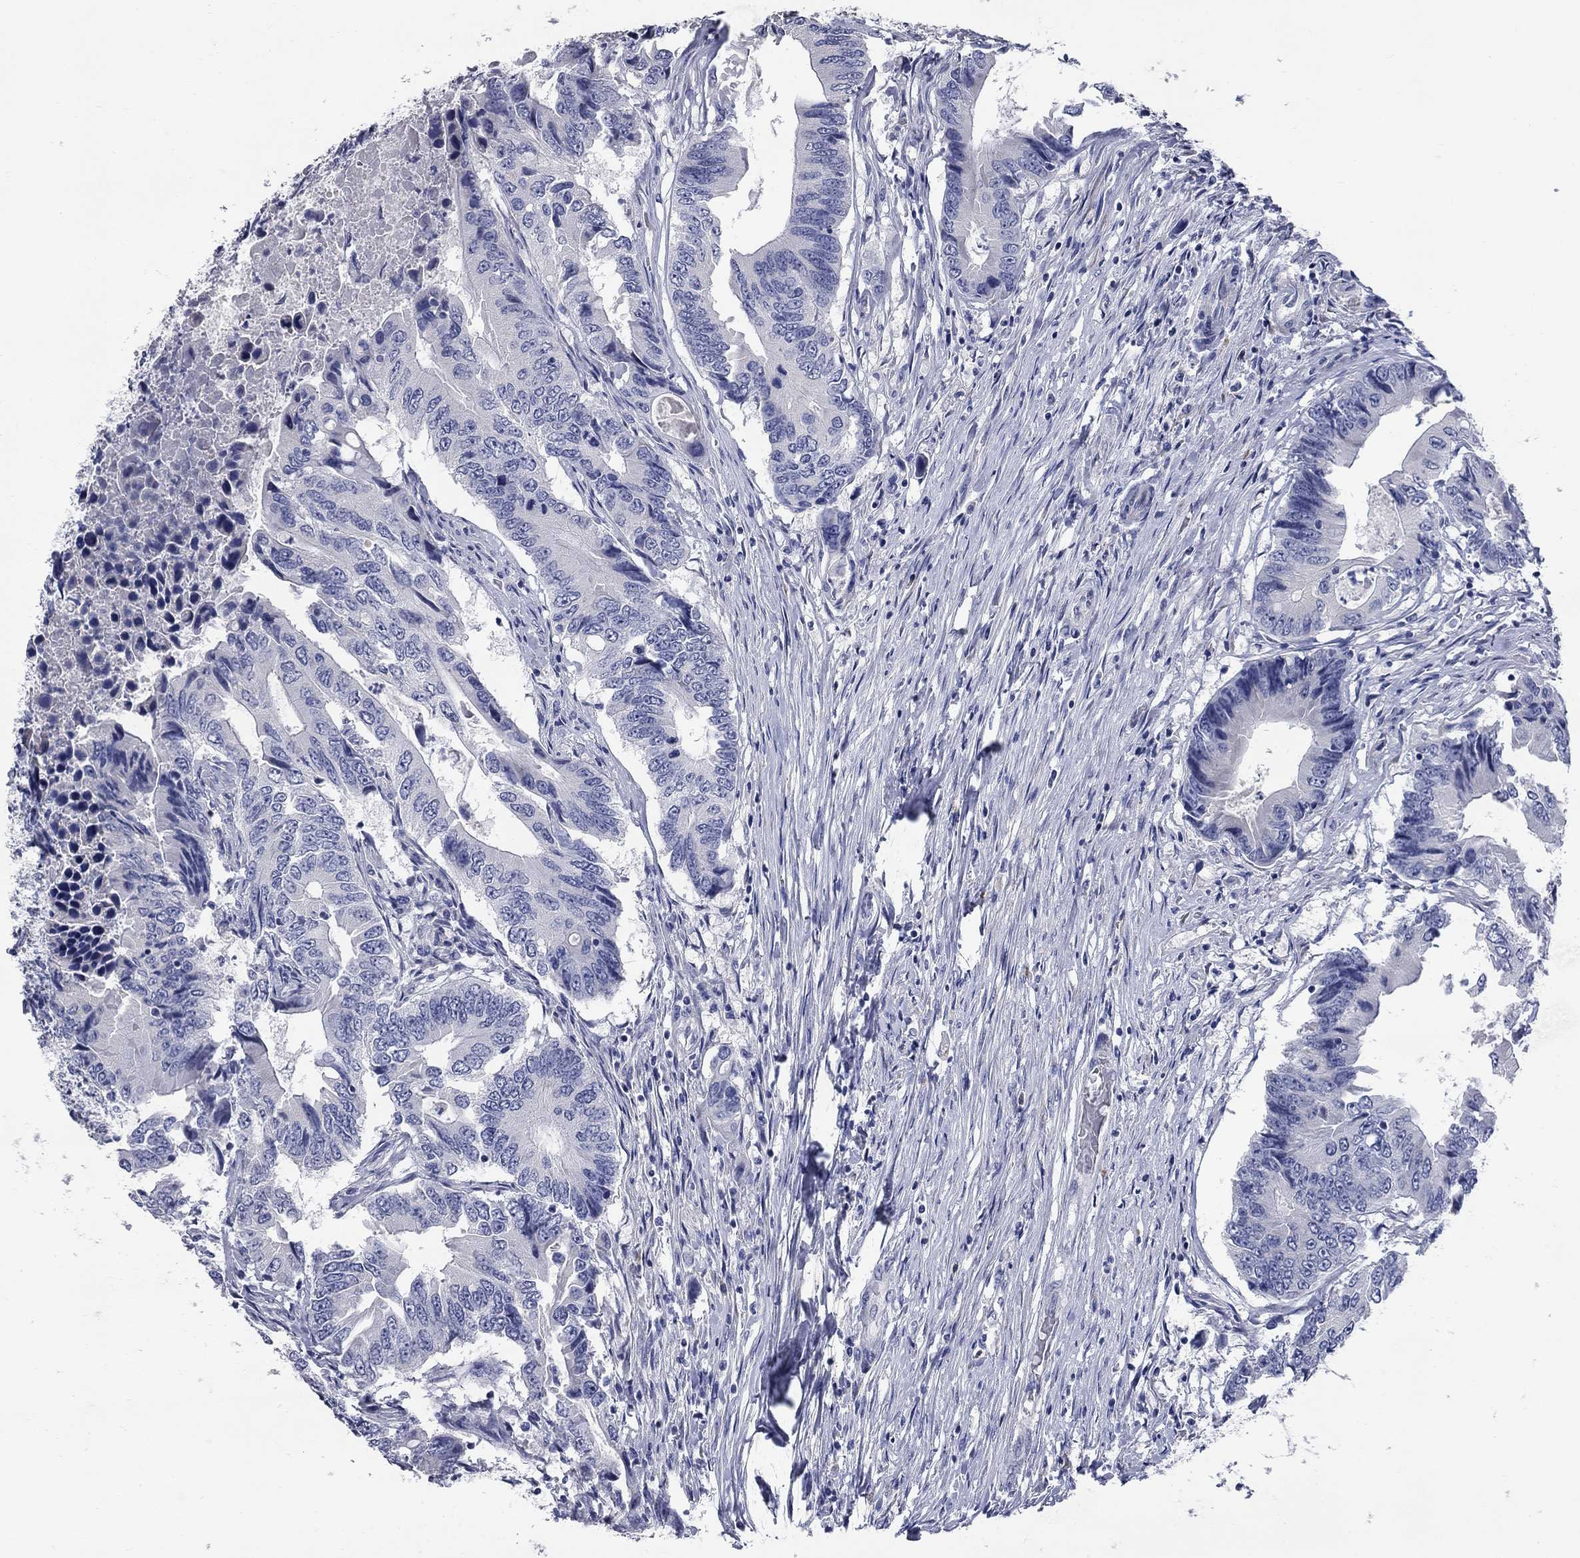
{"staining": {"intensity": "negative", "quantity": "none", "location": "none"}, "tissue": "colorectal cancer", "cell_type": "Tumor cells", "image_type": "cancer", "snomed": [{"axis": "morphology", "description": "Adenocarcinoma, NOS"}, {"axis": "topography", "description": "Colon"}], "caption": "Immunohistochemical staining of human colorectal cancer demonstrates no significant staining in tumor cells.", "gene": "SYT12", "patient": {"sex": "female", "age": 90}}